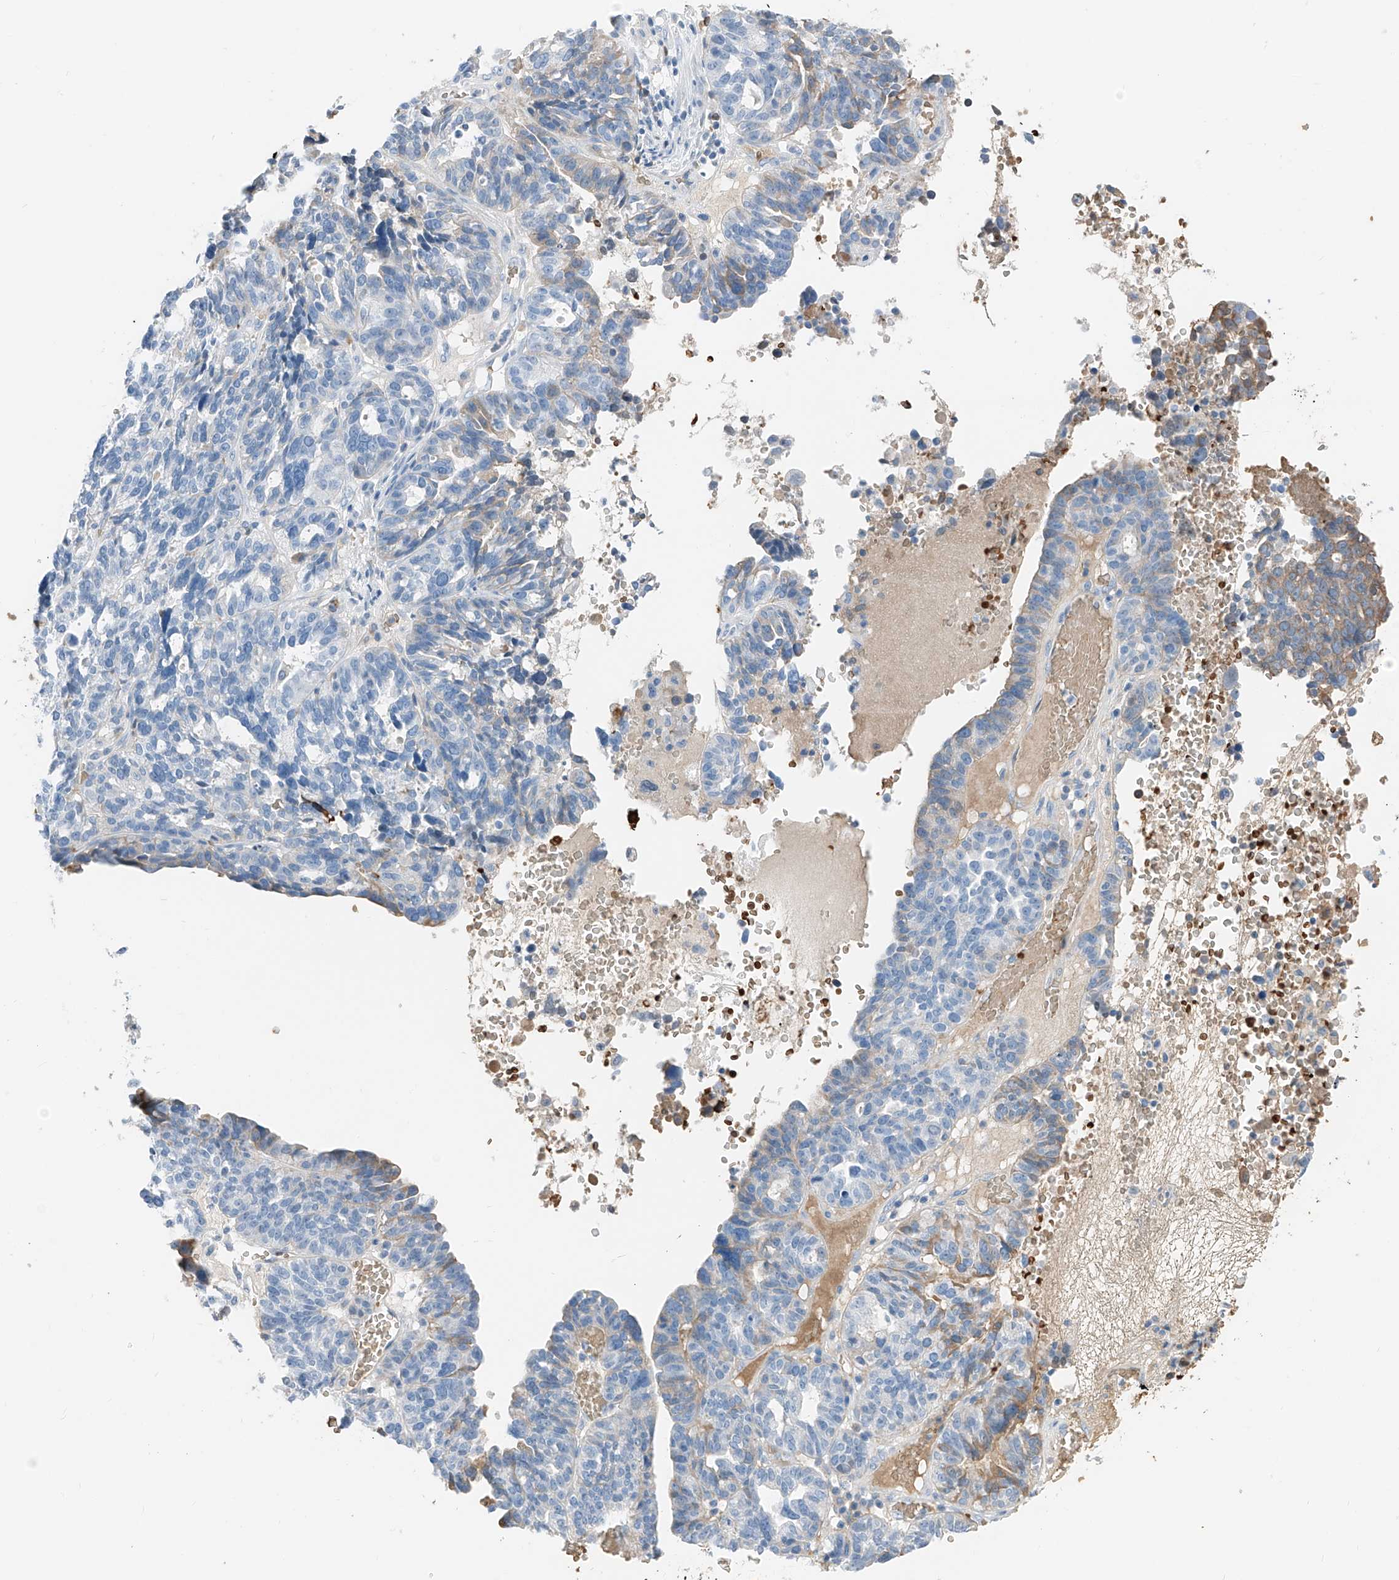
{"staining": {"intensity": "weak", "quantity": "<25%", "location": "cytoplasmic/membranous"}, "tissue": "ovarian cancer", "cell_type": "Tumor cells", "image_type": "cancer", "snomed": [{"axis": "morphology", "description": "Cystadenocarcinoma, serous, NOS"}, {"axis": "topography", "description": "Ovary"}], "caption": "This is a photomicrograph of immunohistochemistry (IHC) staining of ovarian serous cystadenocarcinoma, which shows no positivity in tumor cells.", "gene": "PRSS23", "patient": {"sex": "female", "age": 59}}